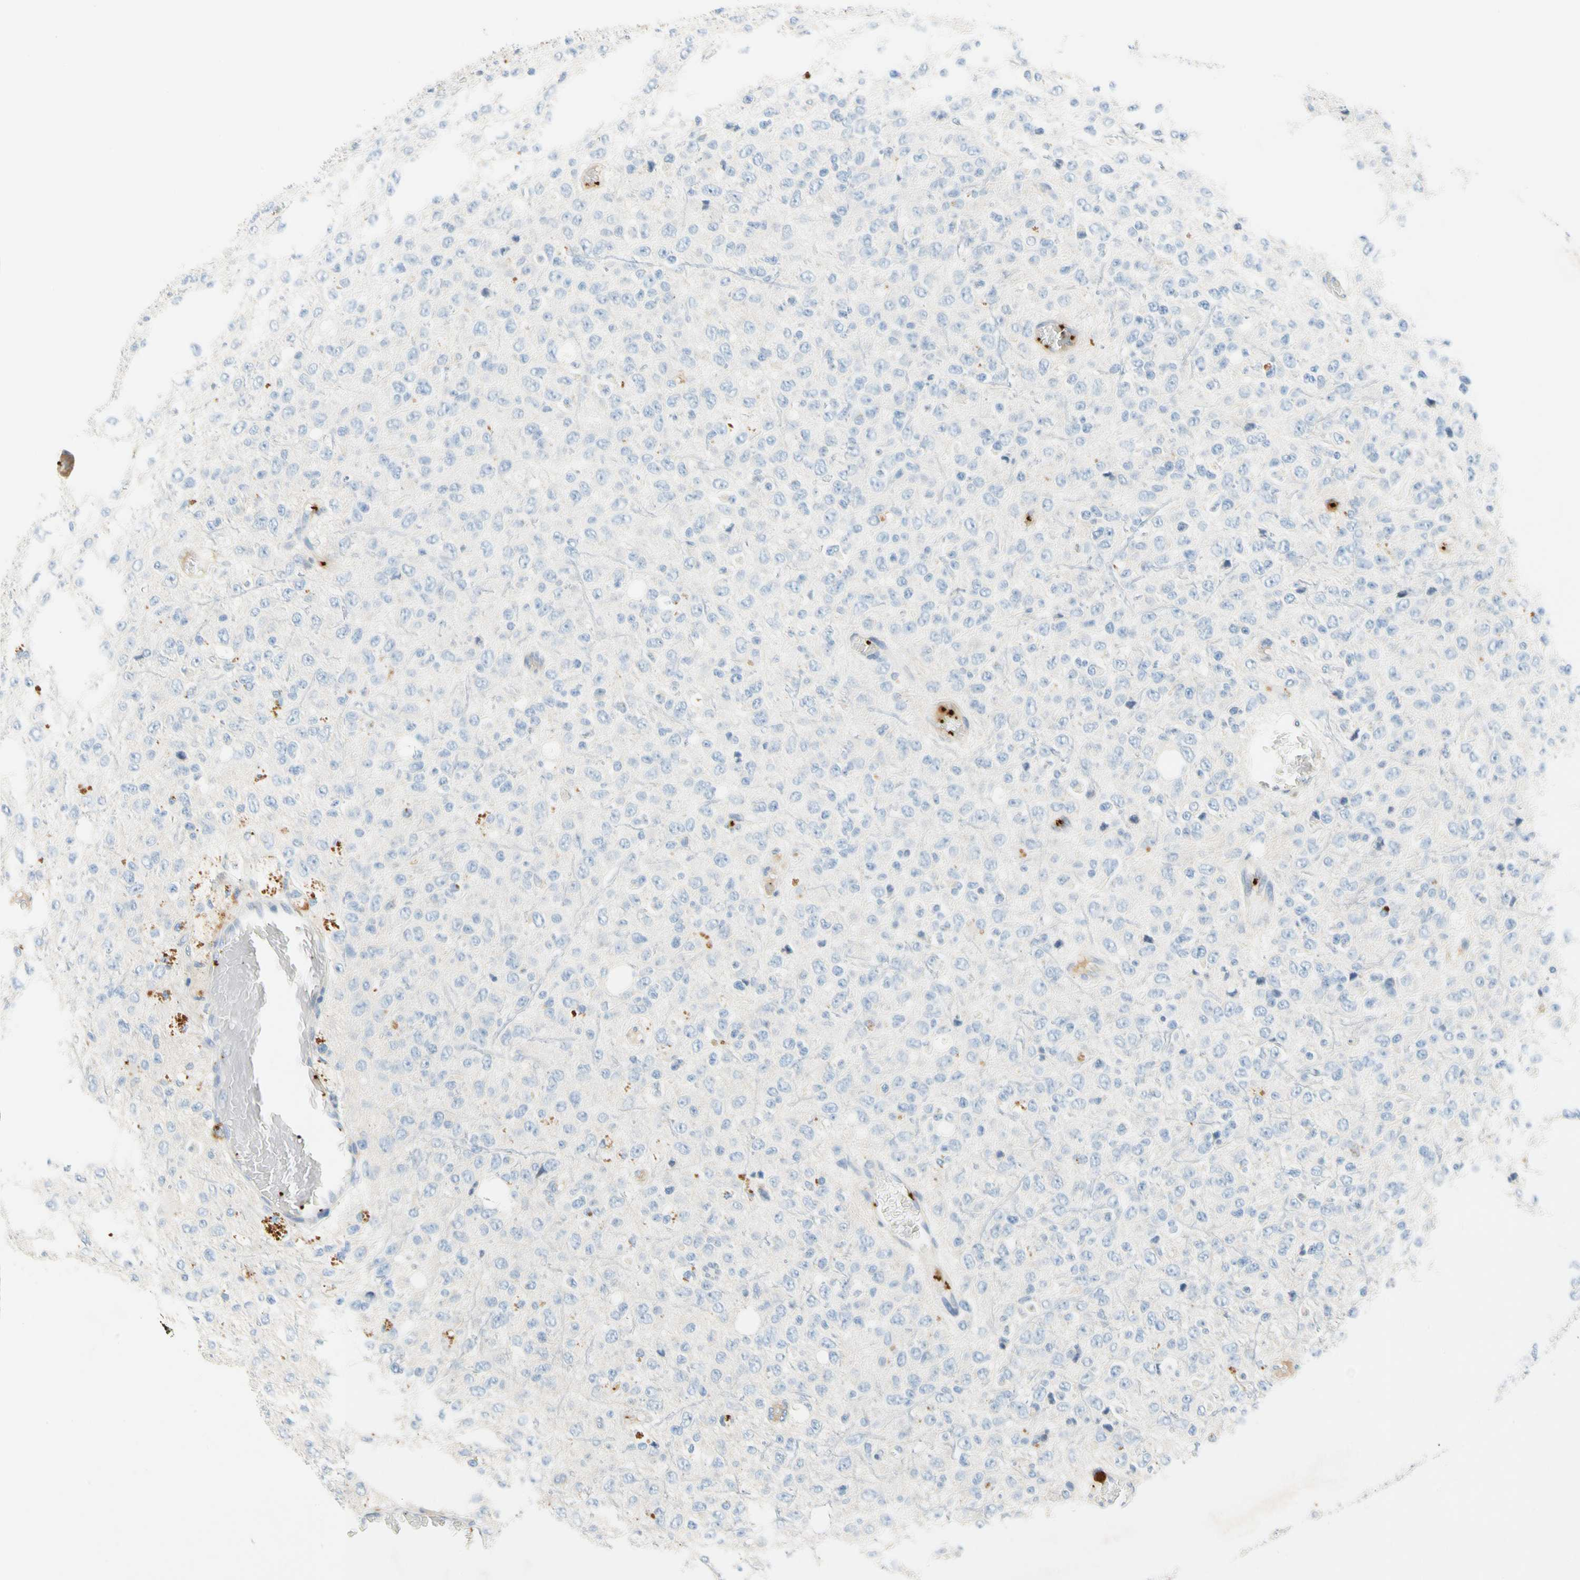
{"staining": {"intensity": "negative", "quantity": "none", "location": "none"}, "tissue": "glioma", "cell_type": "Tumor cells", "image_type": "cancer", "snomed": [{"axis": "morphology", "description": "Glioma, malignant, High grade"}, {"axis": "topography", "description": "pancreas cauda"}], "caption": "High power microscopy photomicrograph of an immunohistochemistry image of high-grade glioma (malignant), revealing no significant positivity in tumor cells.", "gene": "PPBP", "patient": {"sex": "male", "age": 60}}